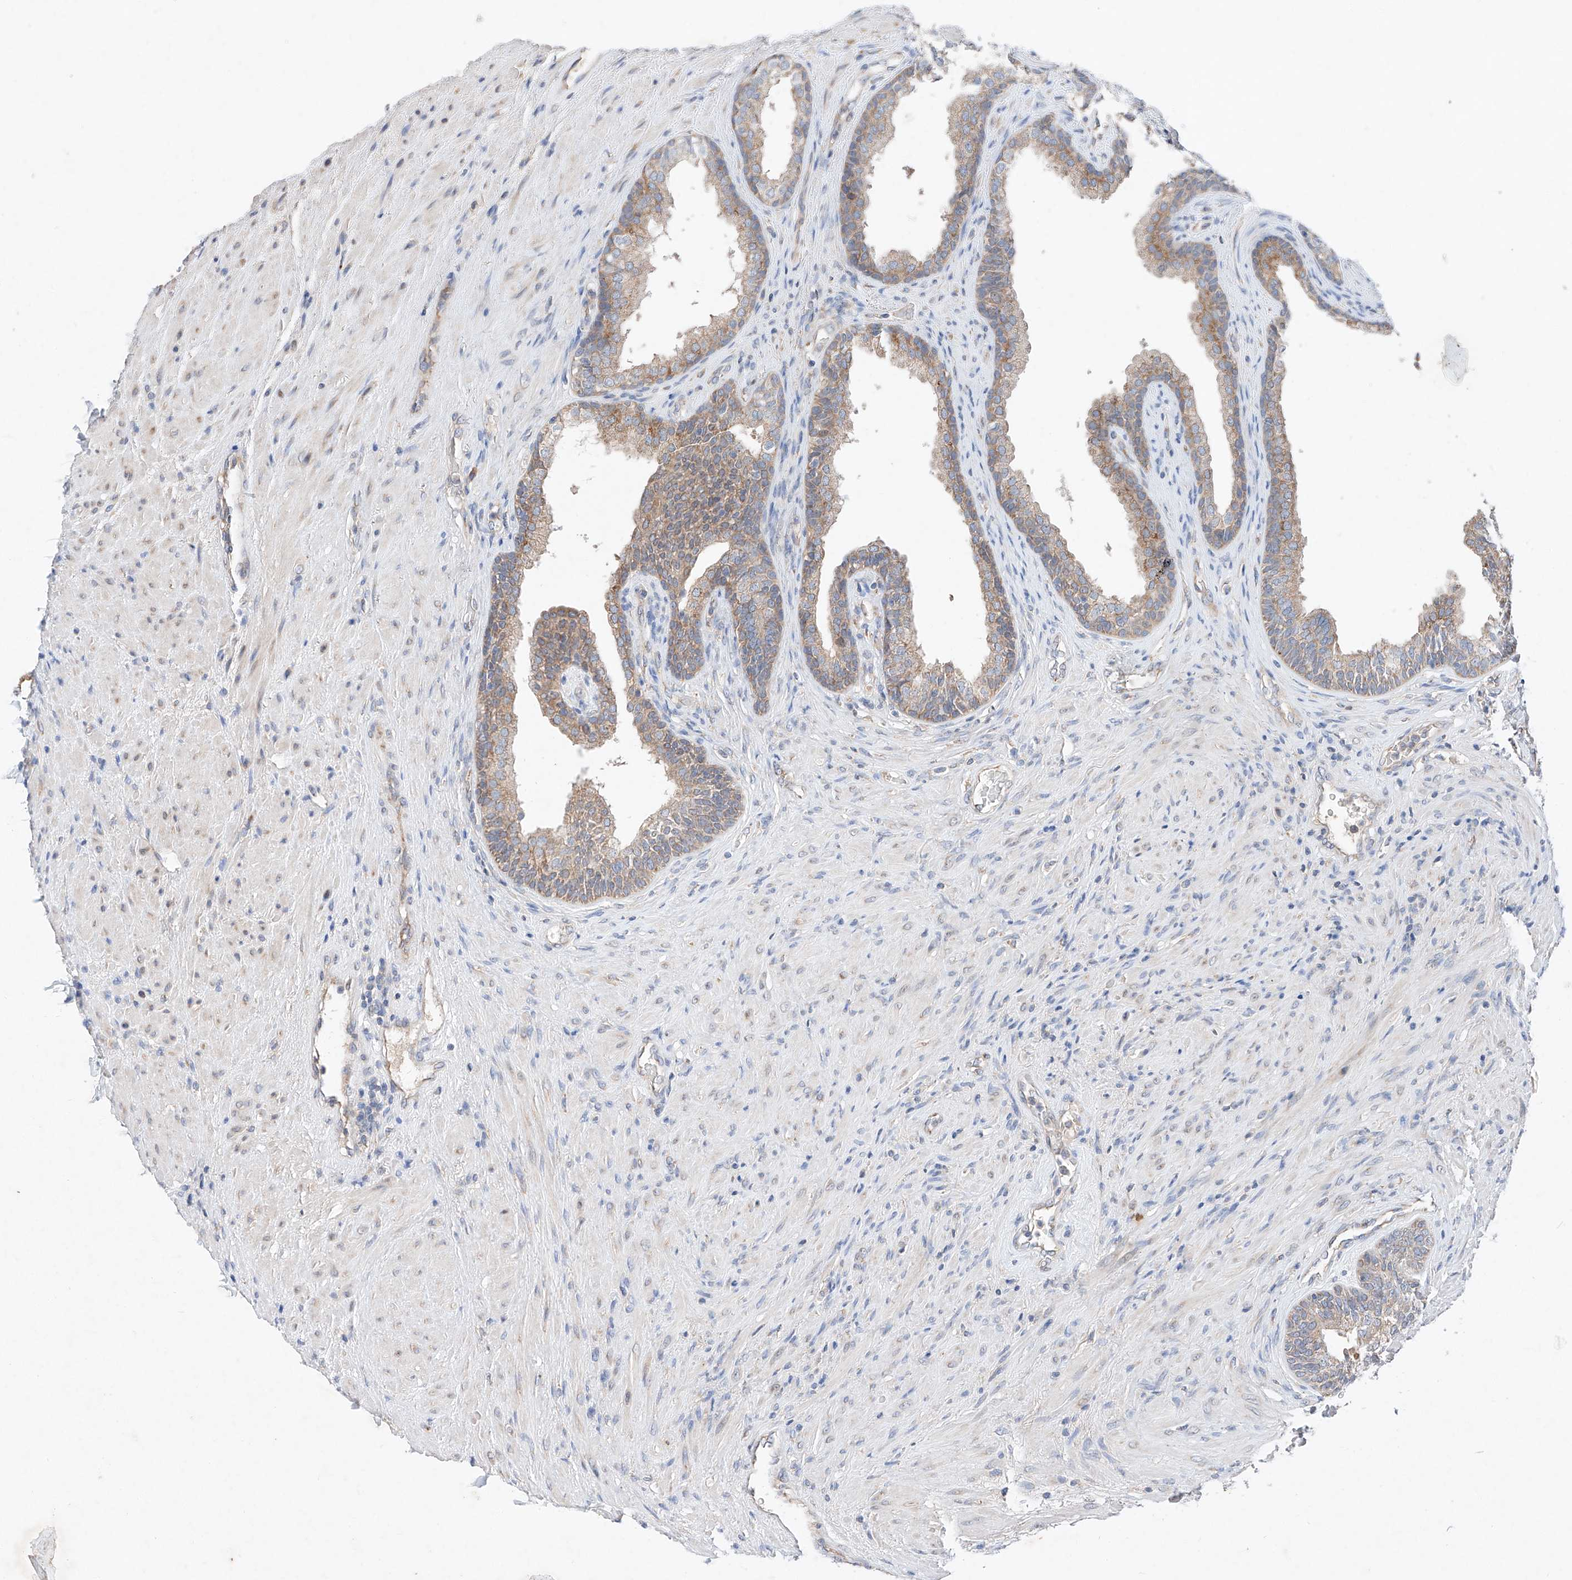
{"staining": {"intensity": "moderate", "quantity": "25%-75%", "location": "cytoplasmic/membranous"}, "tissue": "prostate", "cell_type": "Glandular cells", "image_type": "normal", "snomed": [{"axis": "morphology", "description": "Normal tissue, NOS"}, {"axis": "topography", "description": "Prostate"}], "caption": "Prostate stained with a brown dye displays moderate cytoplasmic/membranous positive expression in about 25%-75% of glandular cells.", "gene": "FASTK", "patient": {"sex": "male", "age": 76}}